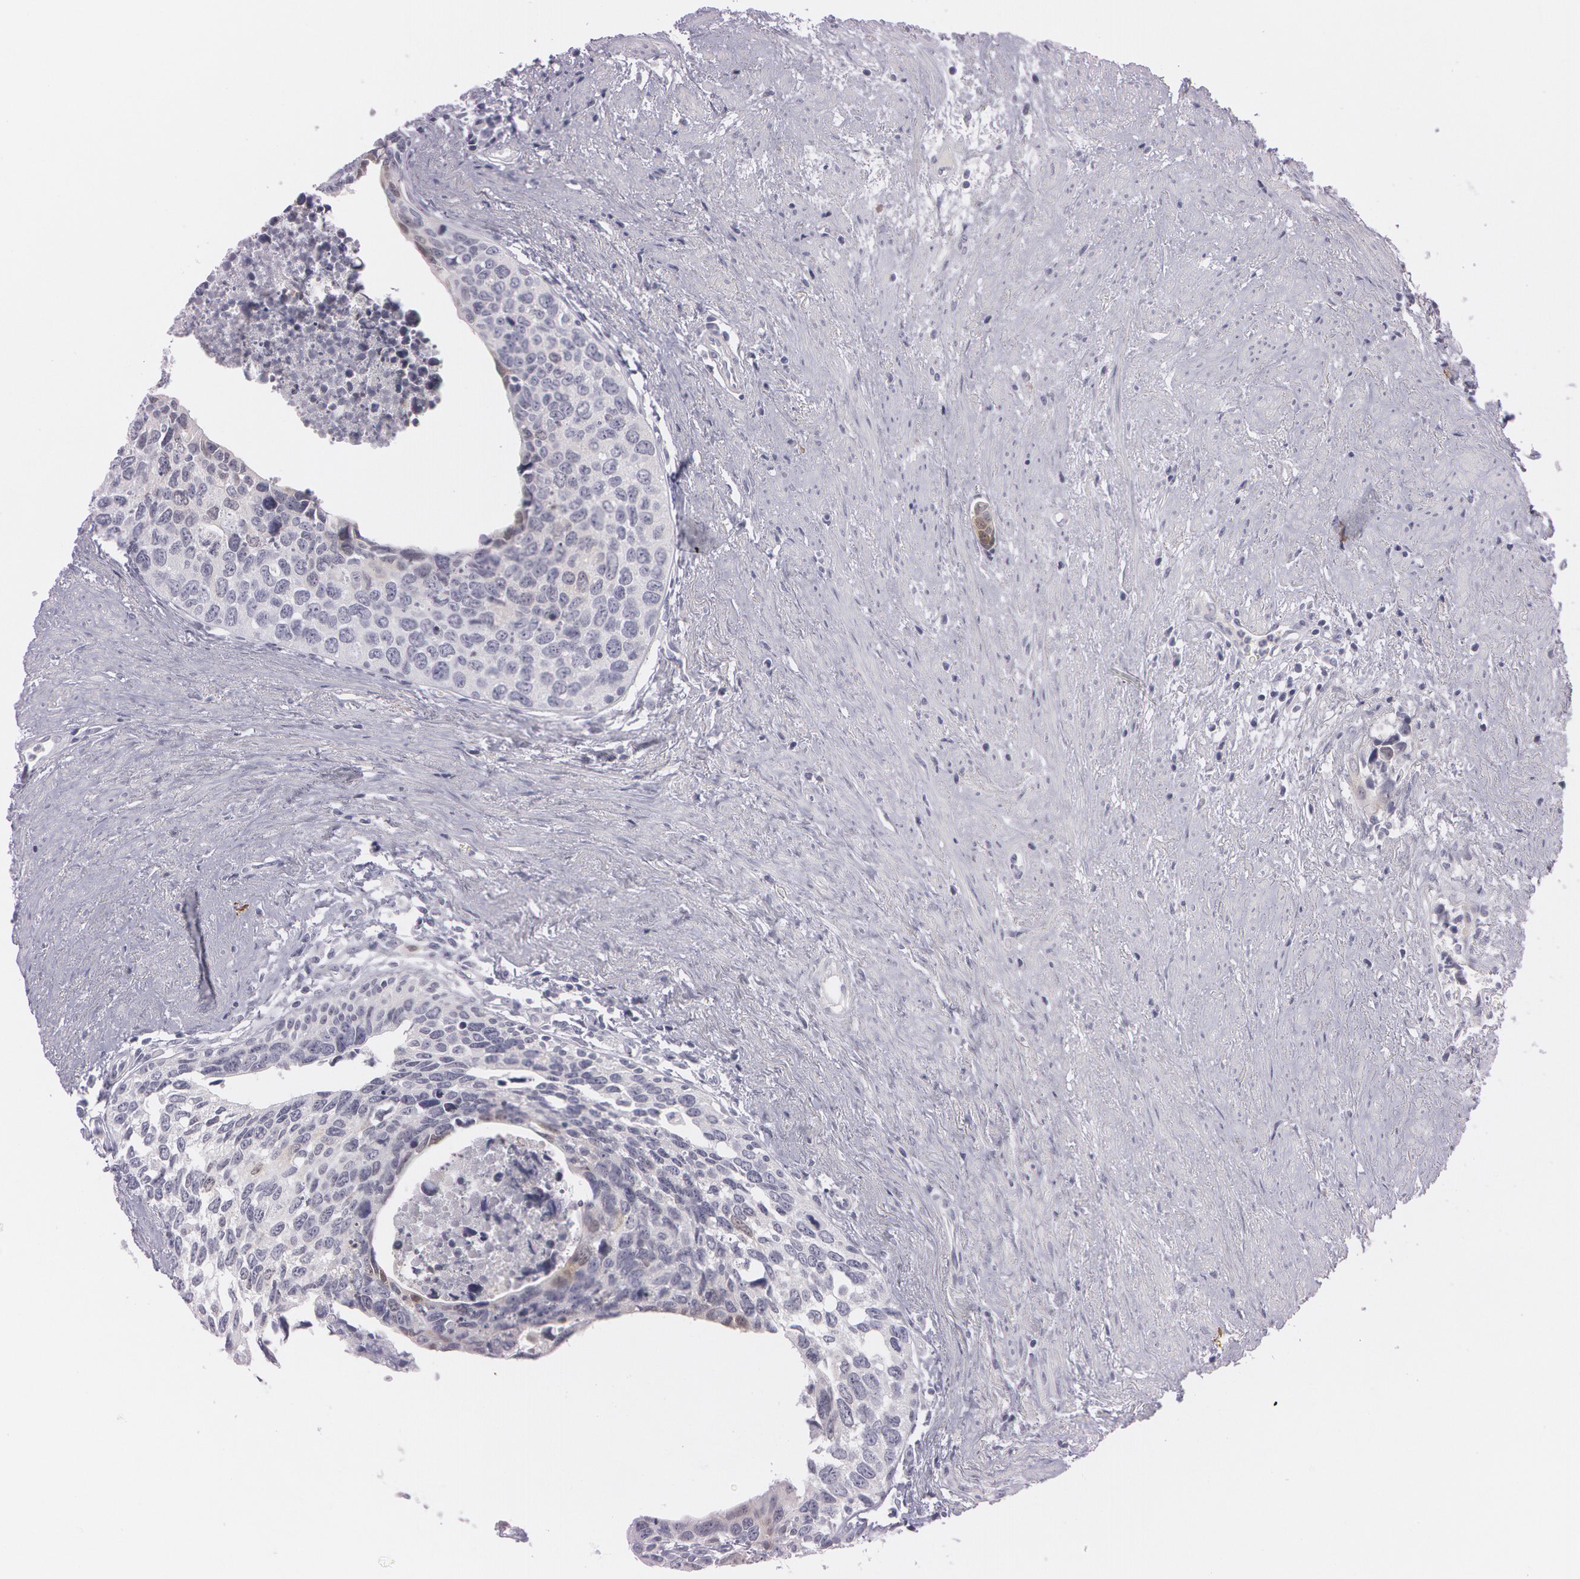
{"staining": {"intensity": "weak", "quantity": "<25%", "location": "nuclear"}, "tissue": "urothelial cancer", "cell_type": "Tumor cells", "image_type": "cancer", "snomed": [{"axis": "morphology", "description": "Urothelial carcinoma, High grade"}, {"axis": "topography", "description": "Urinary bladder"}], "caption": "This is an immunohistochemistry (IHC) histopathology image of human urothelial cancer. There is no expression in tumor cells.", "gene": "IL1RN", "patient": {"sex": "male", "age": 81}}